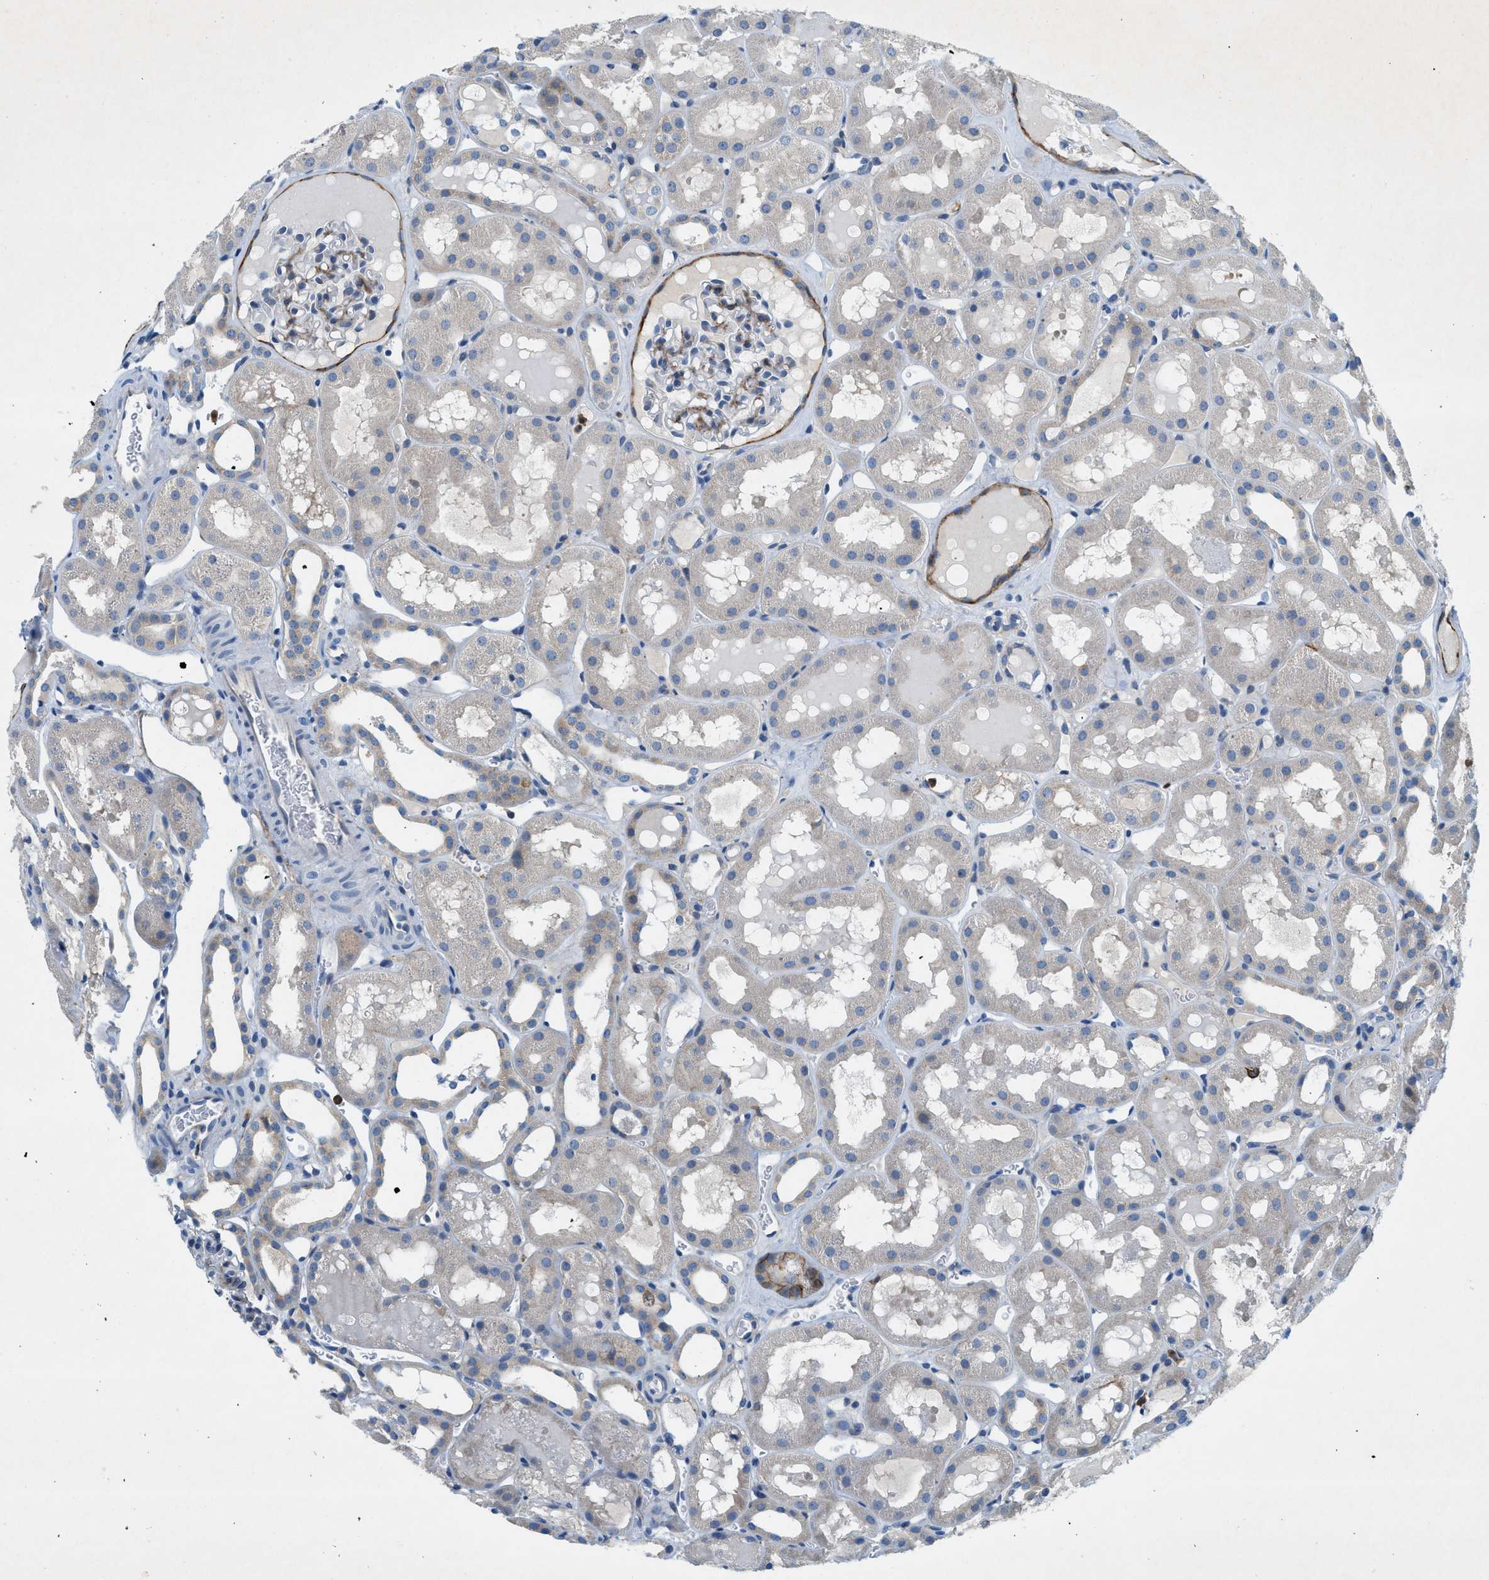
{"staining": {"intensity": "moderate", "quantity": "<25%", "location": "cytoplasmic/membranous"}, "tissue": "kidney", "cell_type": "Cells in glomeruli", "image_type": "normal", "snomed": [{"axis": "morphology", "description": "Normal tissue, NOS"}, {"axis": "topography", "description": "Kidney"}, {"axis": "topography", "description": "Urinary bladder"}], "caption": "The immunohistochemical stain shows moderate cytoplasmic/membranous staining in cells in glomeruli of benign kidney. The protein of interest is shown in brown color, while the nuclei are stained blue.", "gene": "ZDHHC13", "patient": {"sex": "male", "age": 16}}